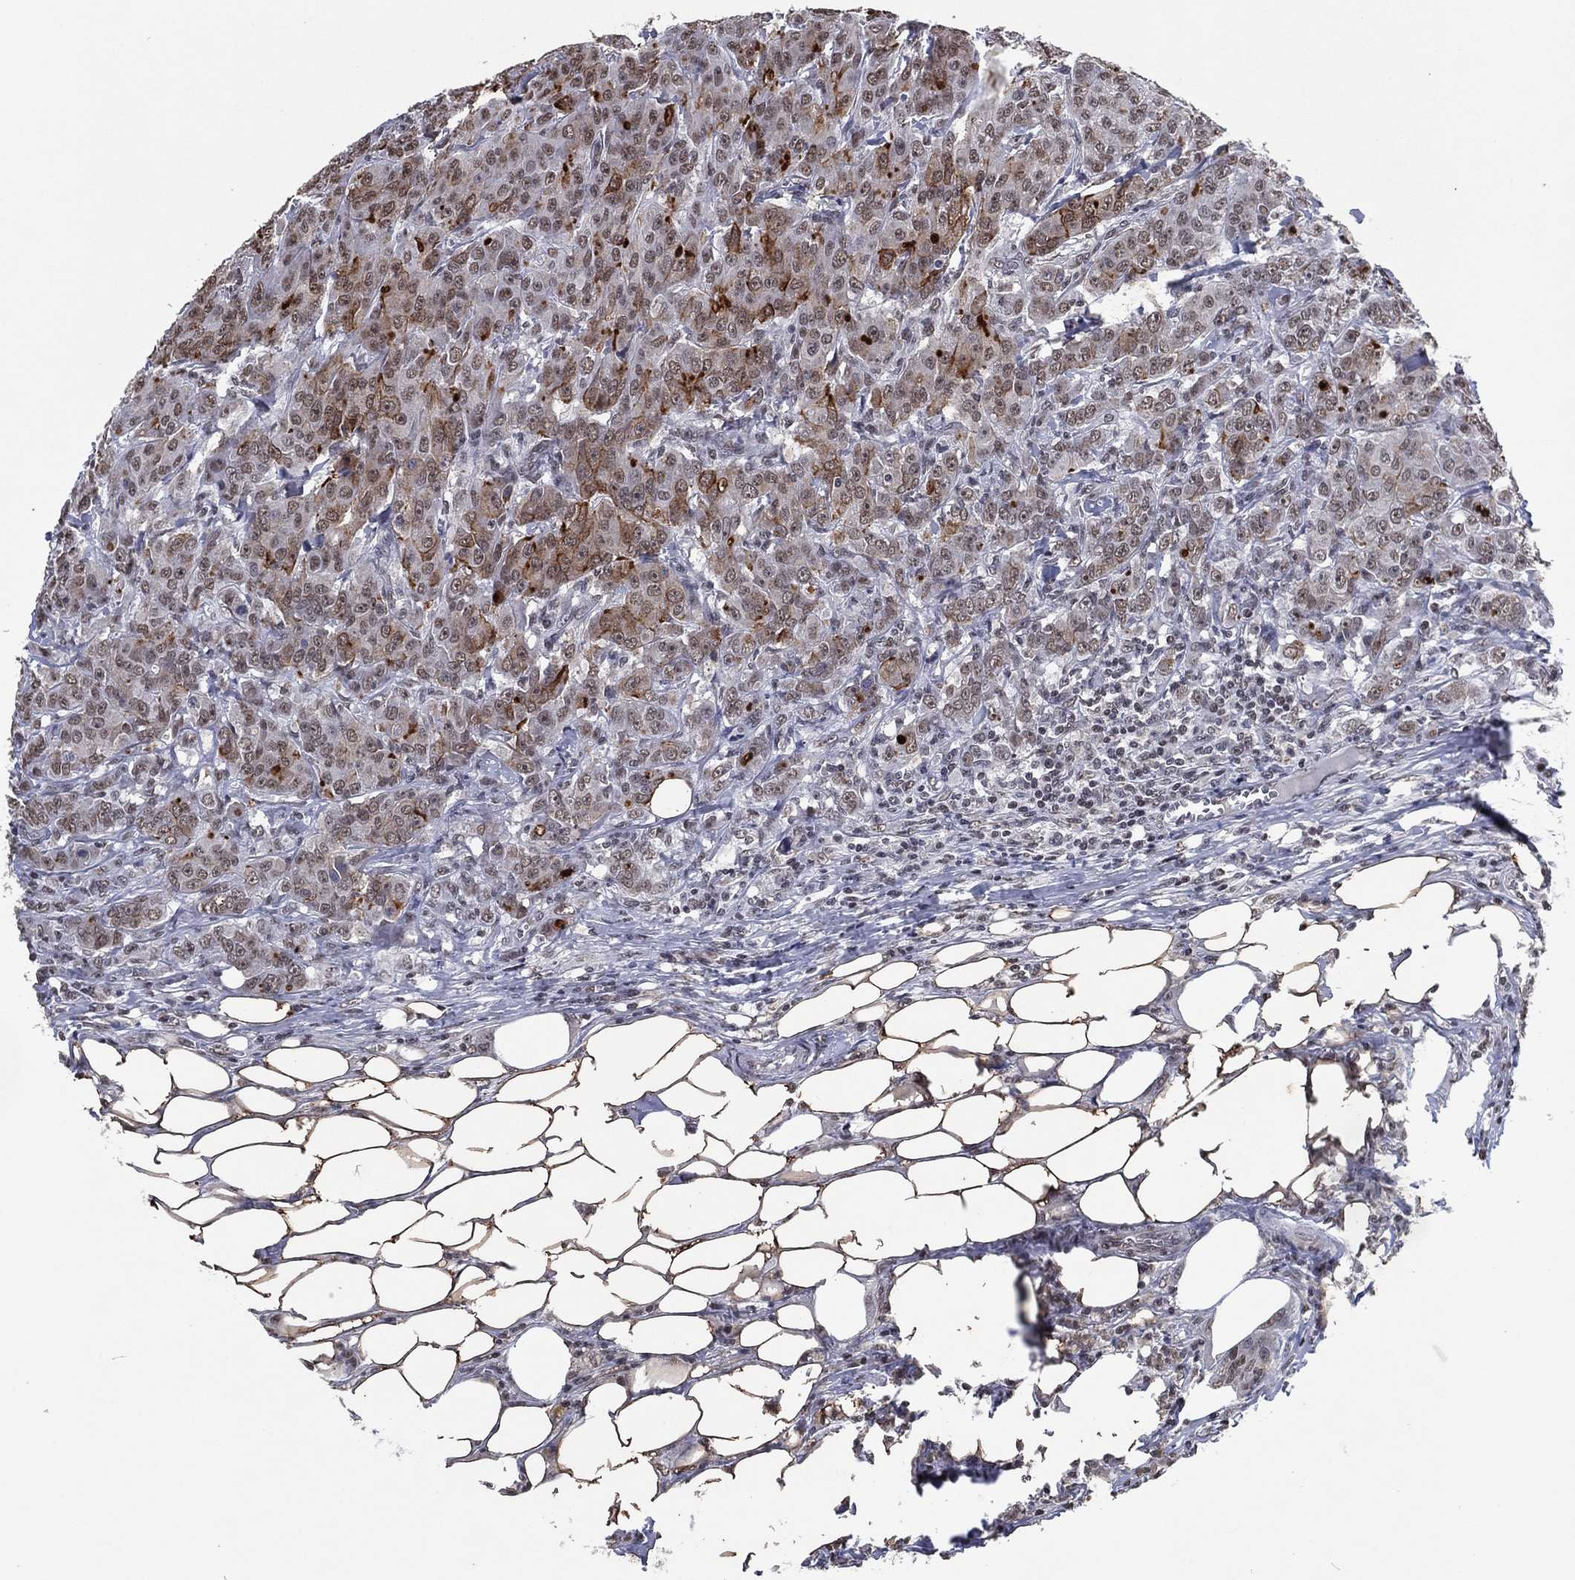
{"staining": {"intensity": "moderate", "quantity": "25%-75%", "location": "cytoplasmic/membranous,nuclear"}, "tissue": "breast cancer", "cell_type": "Tumor cells", "image_type": "cancer", "snomed": [{"axis": "morphology", "description": "Duct carcinoma"}, {"axis": "topography", "description": "Breast"}], "caption": "Human breast intraductal carcinoma stained with a protein marker shows moderate staining in tumor cells.", "gene": "ZBTB42", "patient": {"sex": "female", "age": 43}}